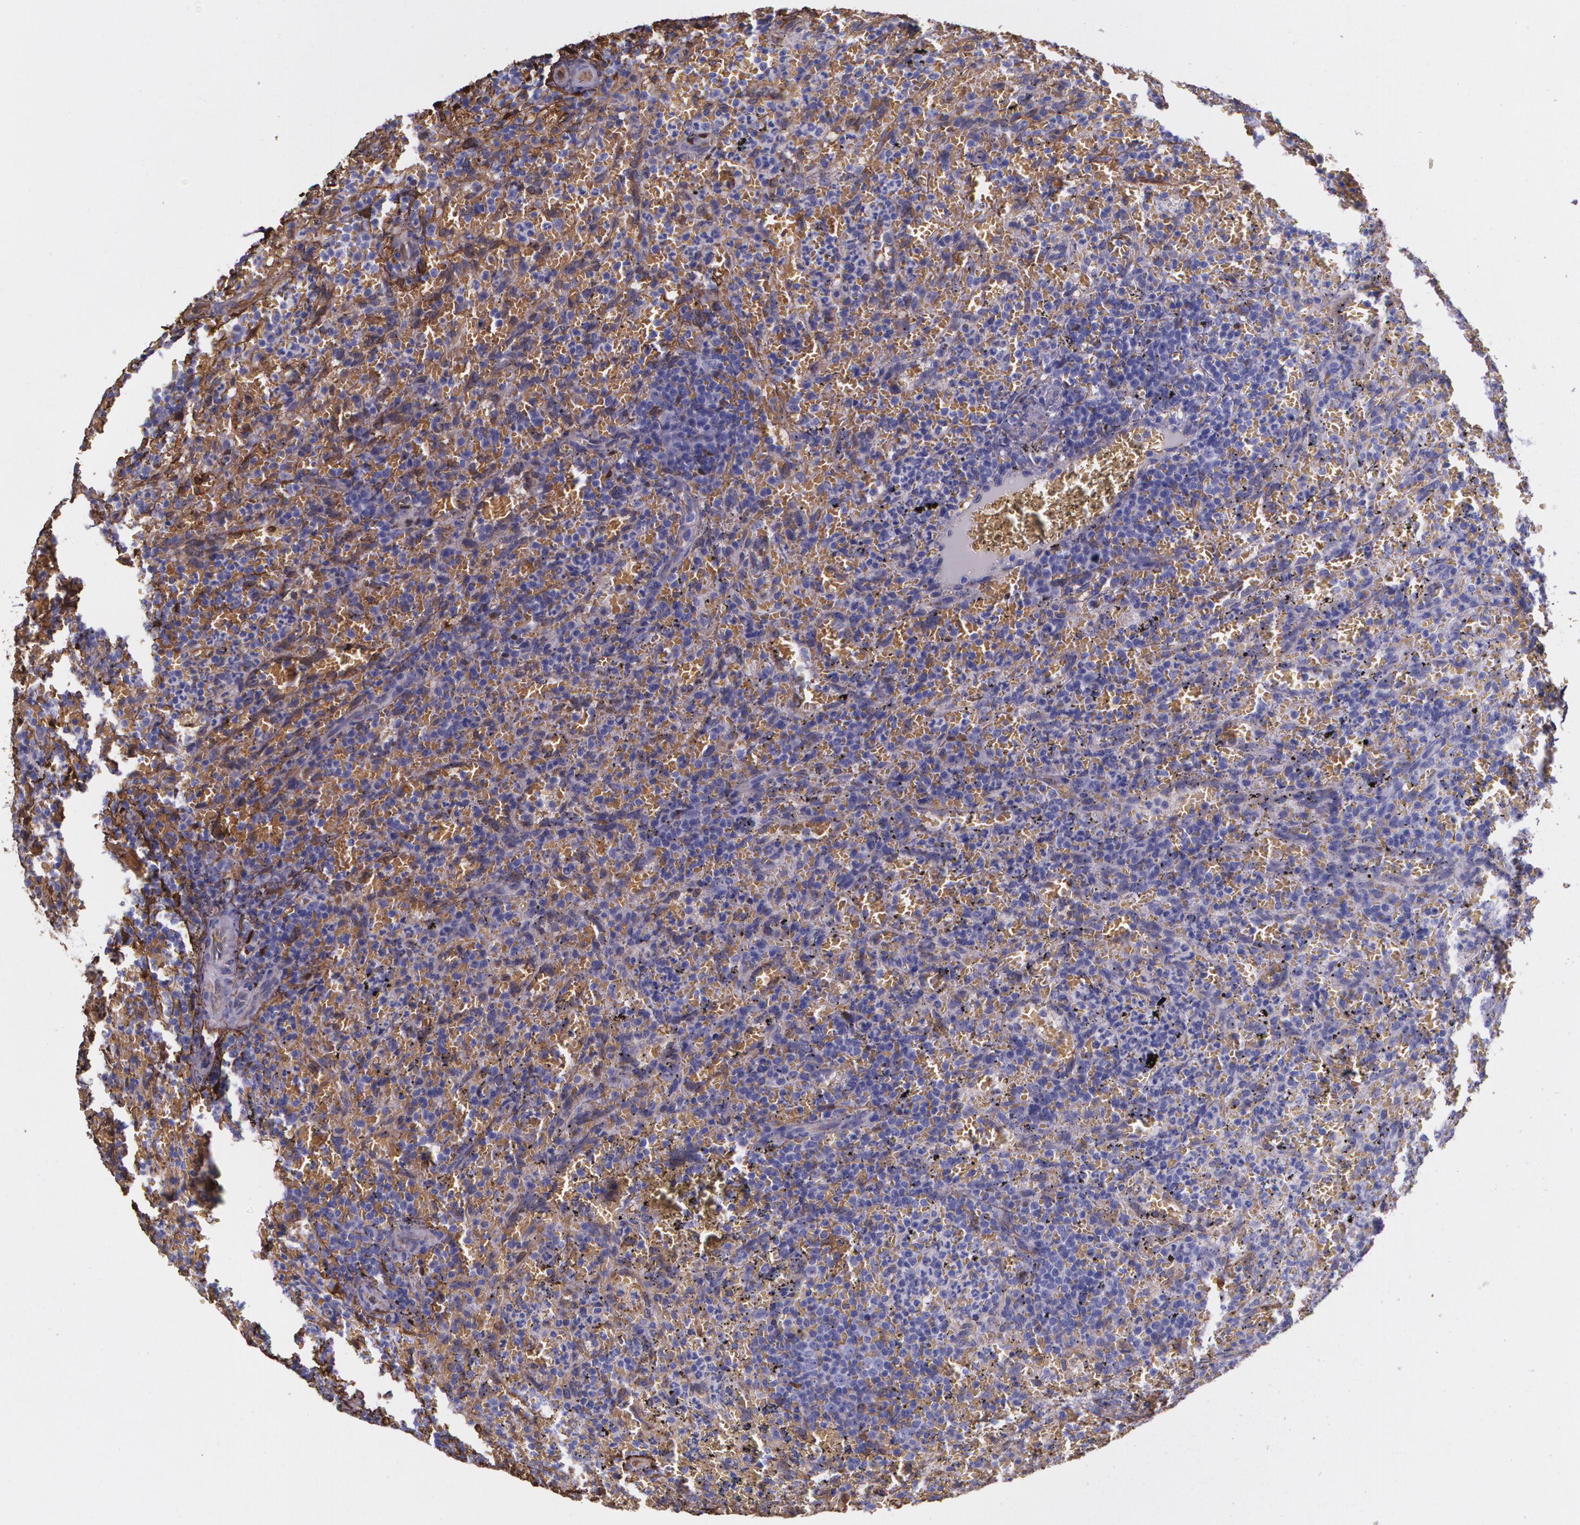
{"staining": {"intensity": "negative", "quantity": "none", "location": "none"}, "tissue": "lymphoma", "cell_type": "Tumor cells", "image_type": "cancer", "snomed": [{"axis": "morphology", "description": "Malignant lymphoma, non-Hodgkin's type, Low grade"}, {"axis": "topography", "description": "Spleen"}], "caption": "IHC of human lymphoma exhibits no positivity in tumor cells.", "gene": "MMP2", "patient": {"sex": "female", "age": 64}}